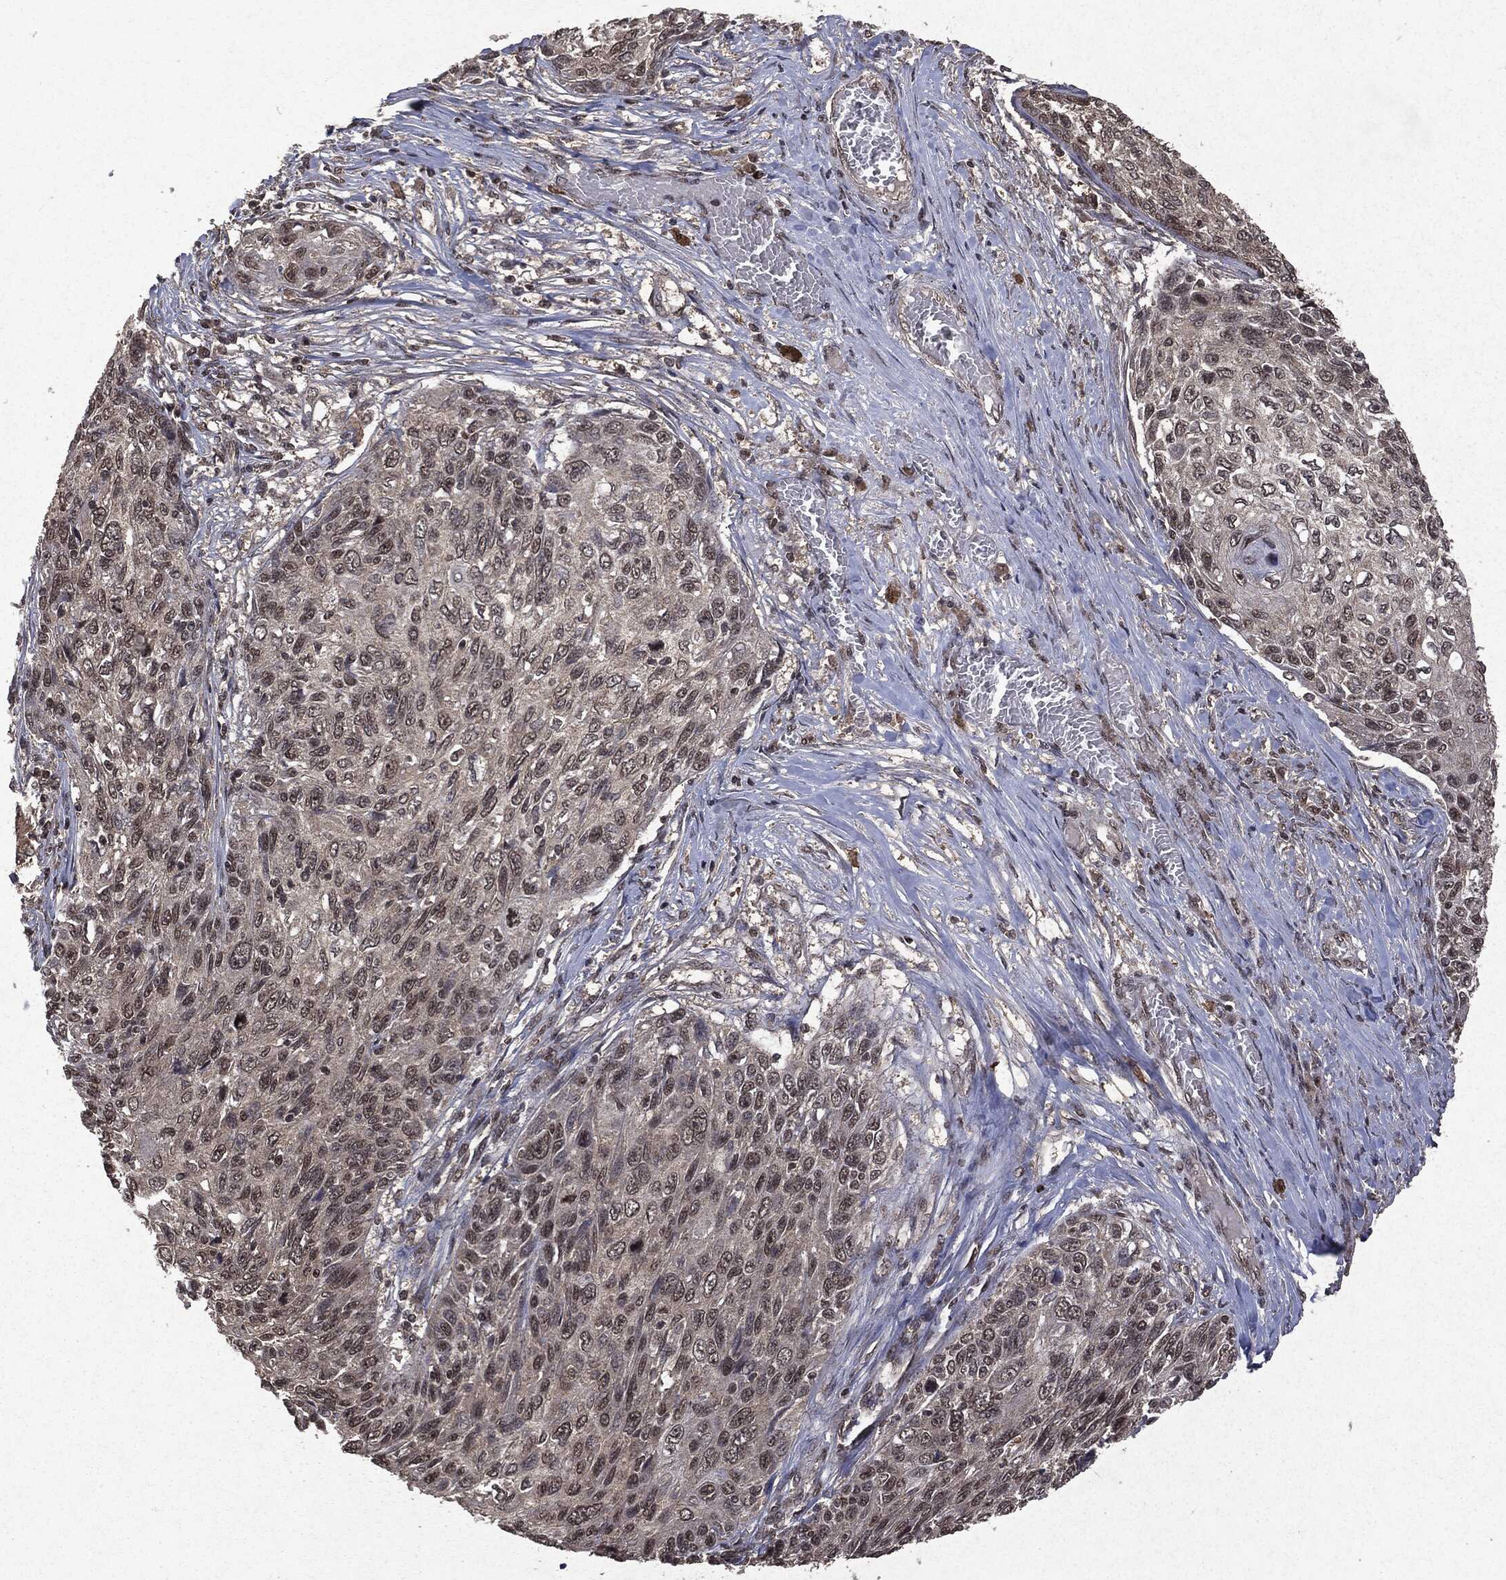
{"staining": {"intensity": "moderate", "quantity": "<25%", "location": "nuclear"}, "tissue": "skin cancer", "cell_type": "Tumor cells", "image_type": "cancer", "snomed": [{"axis": "morphology", "description": "Squamous cell carcinoma, NOS"}, {"axis": "topography", "description": "Skin"}], "caption": "Protein expression analysis of skin cancer (squamous cell carcinoma) reveals moderate nuclear staining in about <25% of tumor cells.", "gene": "PEBP1", "patient": {"sex": "male", "age": 92}}